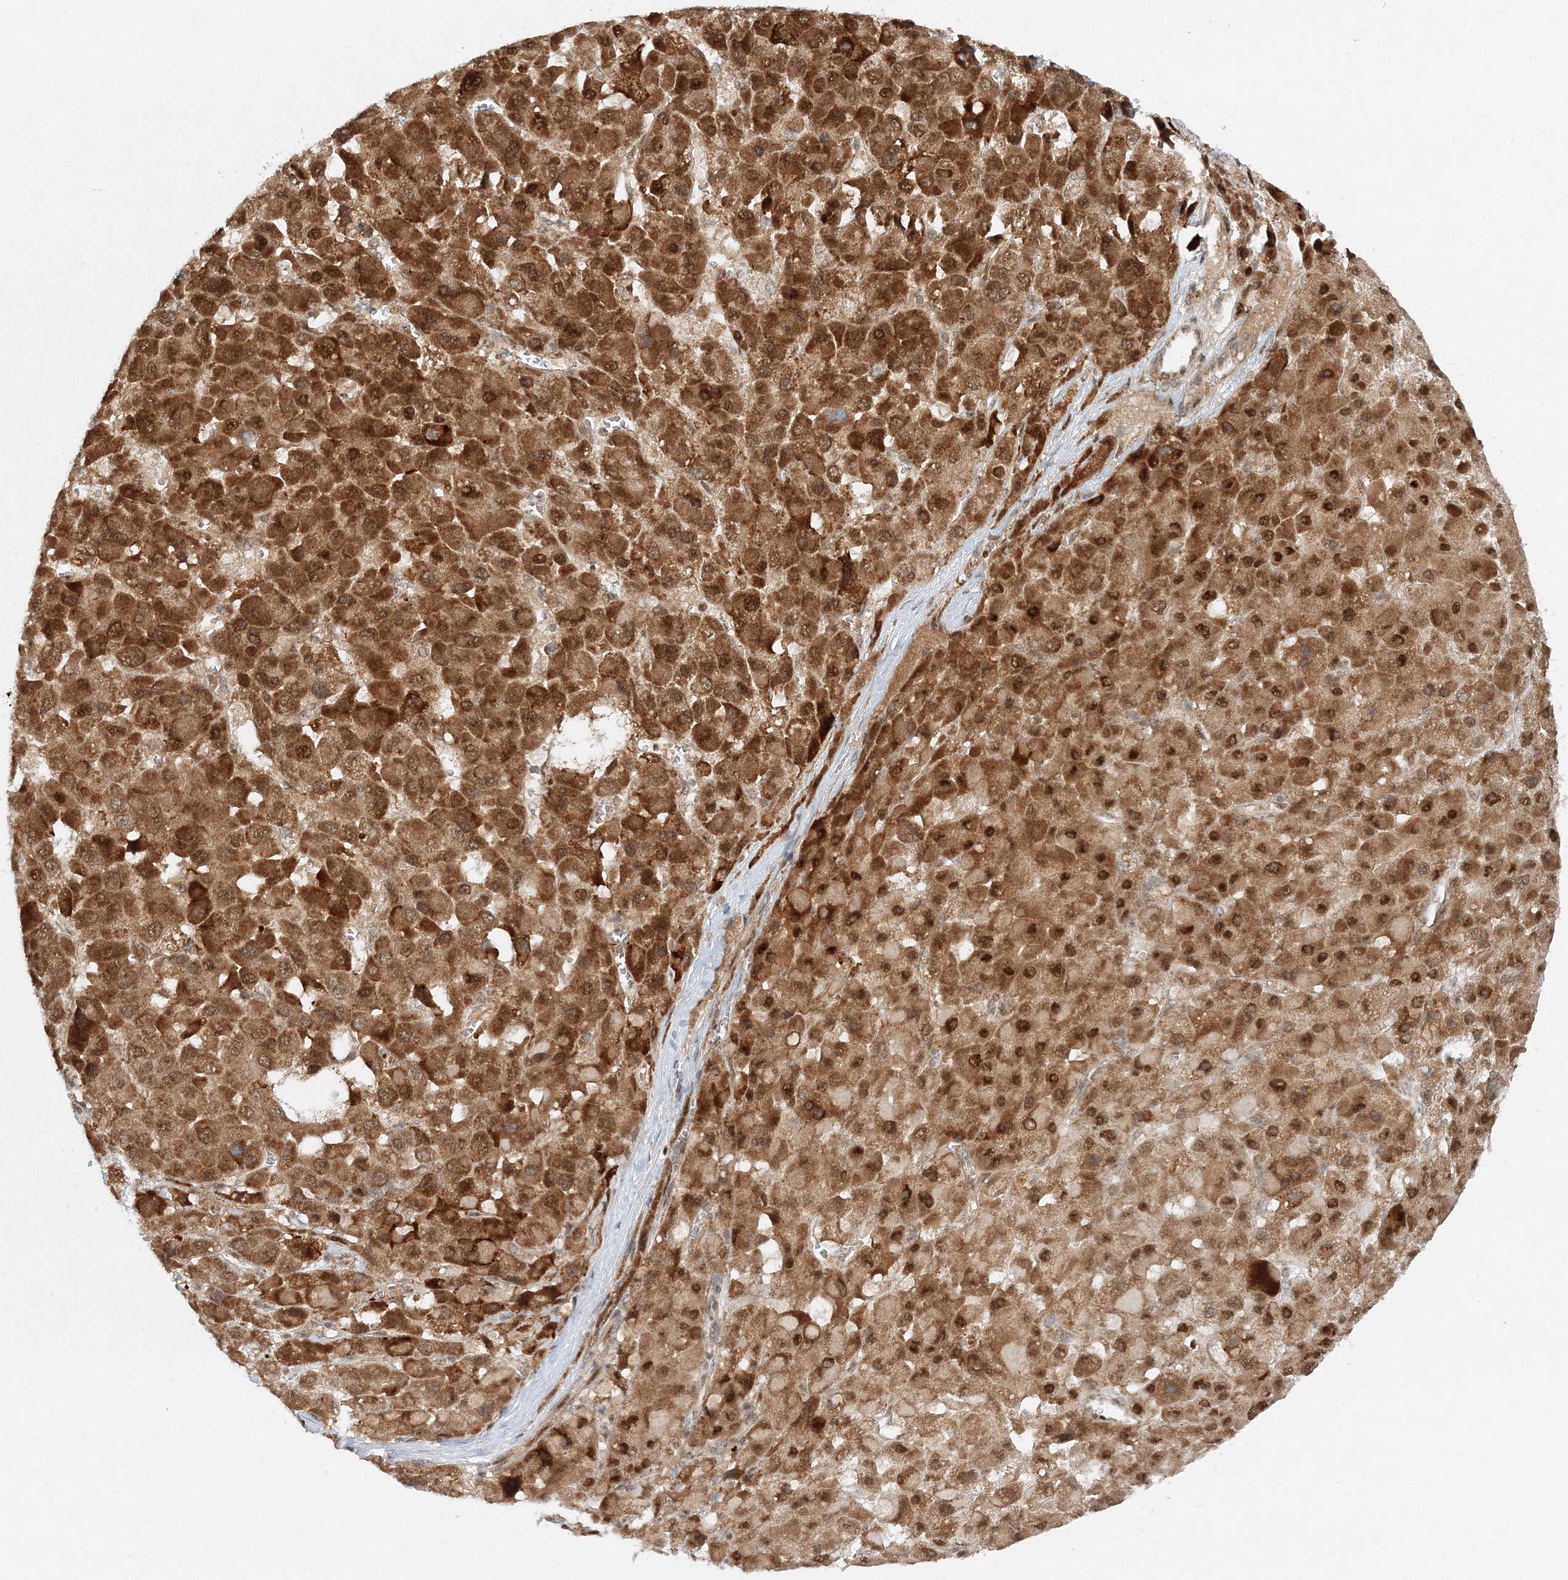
{"staining": {"intensity": "strong", "quantity": ">75%", "location": "cytoplasmic/membranous,nuclear"}, "tissue": "liver cancer", "cell_type": "Tumor cells", "image_type": "cancer", "snomed": [{"axis": "morphology", "description": "Carcinoma, Hepatocellular, NOS"}, {"axis": "topography", "description": "Liver"}], "caption": "Immunohistochemical staining of liver cancer shows high levels of strong cytoplasmic/membranous and nuclear staining in approximately >75% of tumor cells.", "gene": "RAB11FIP2", "patient": {"sex": "female", "age": 73}}